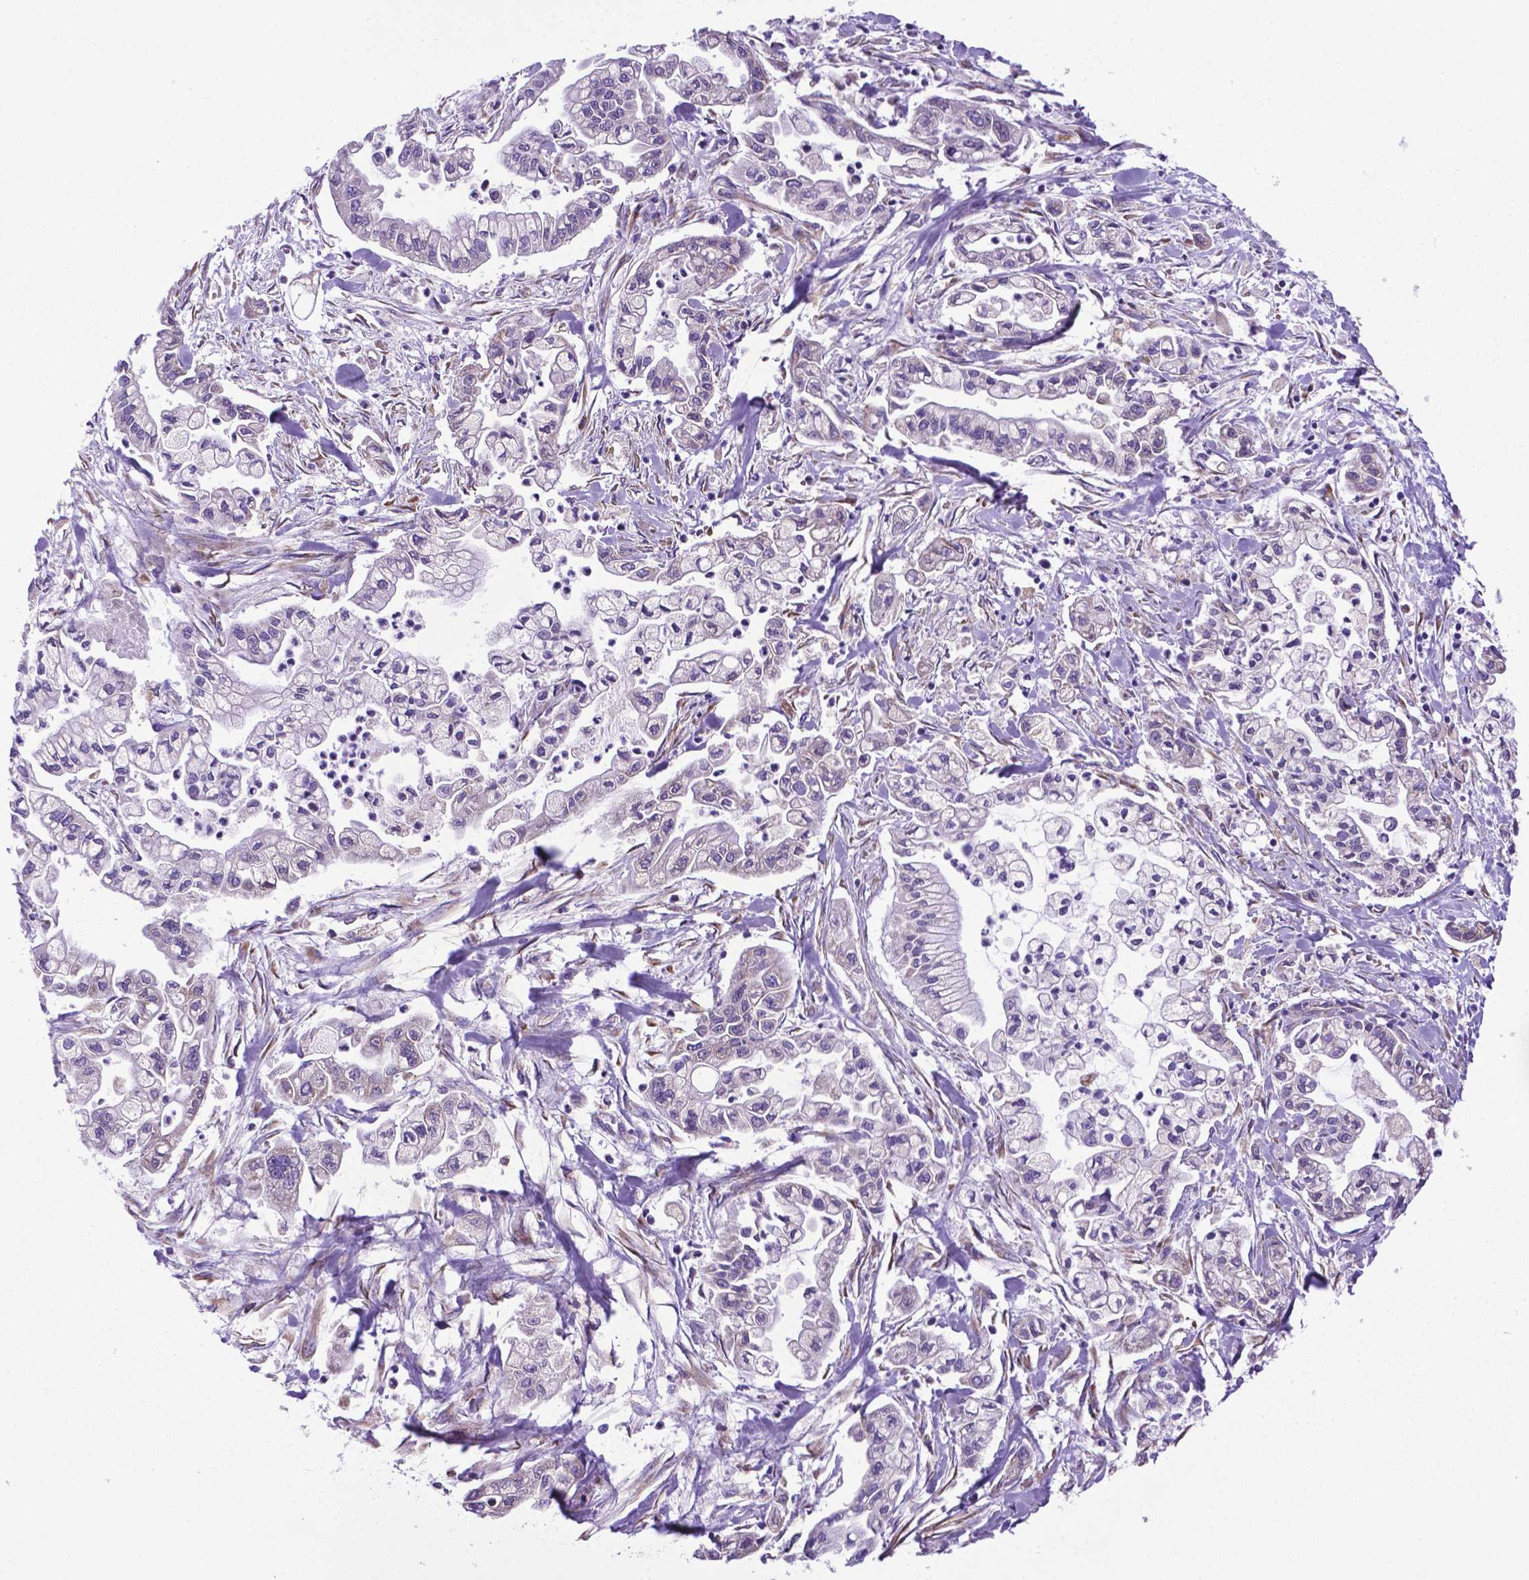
{"staining": {"intensity": "negative", "quantity": "none", "location": "none"}, "tissue": "pancreatic cancer", "cell_type": "Tumor cells", "image_type": "cancer", "snomed": [{"axis": "morphology", "description": "Adenocarcinoma, NOS"}, {"axis": "topography", "description": "Pancreas"}], "caption": "A high-resolution histopathology image shows immunohistochemistry staining of pancreatic cancer (adenocarcinoma), which displays no significant staining in tumor cells. (DAB immunohistochemistry visualized using brightfield microscopy, high magnification).", "gene": "WDR83OS", "patient": {"sex": "male", "age": 54}}